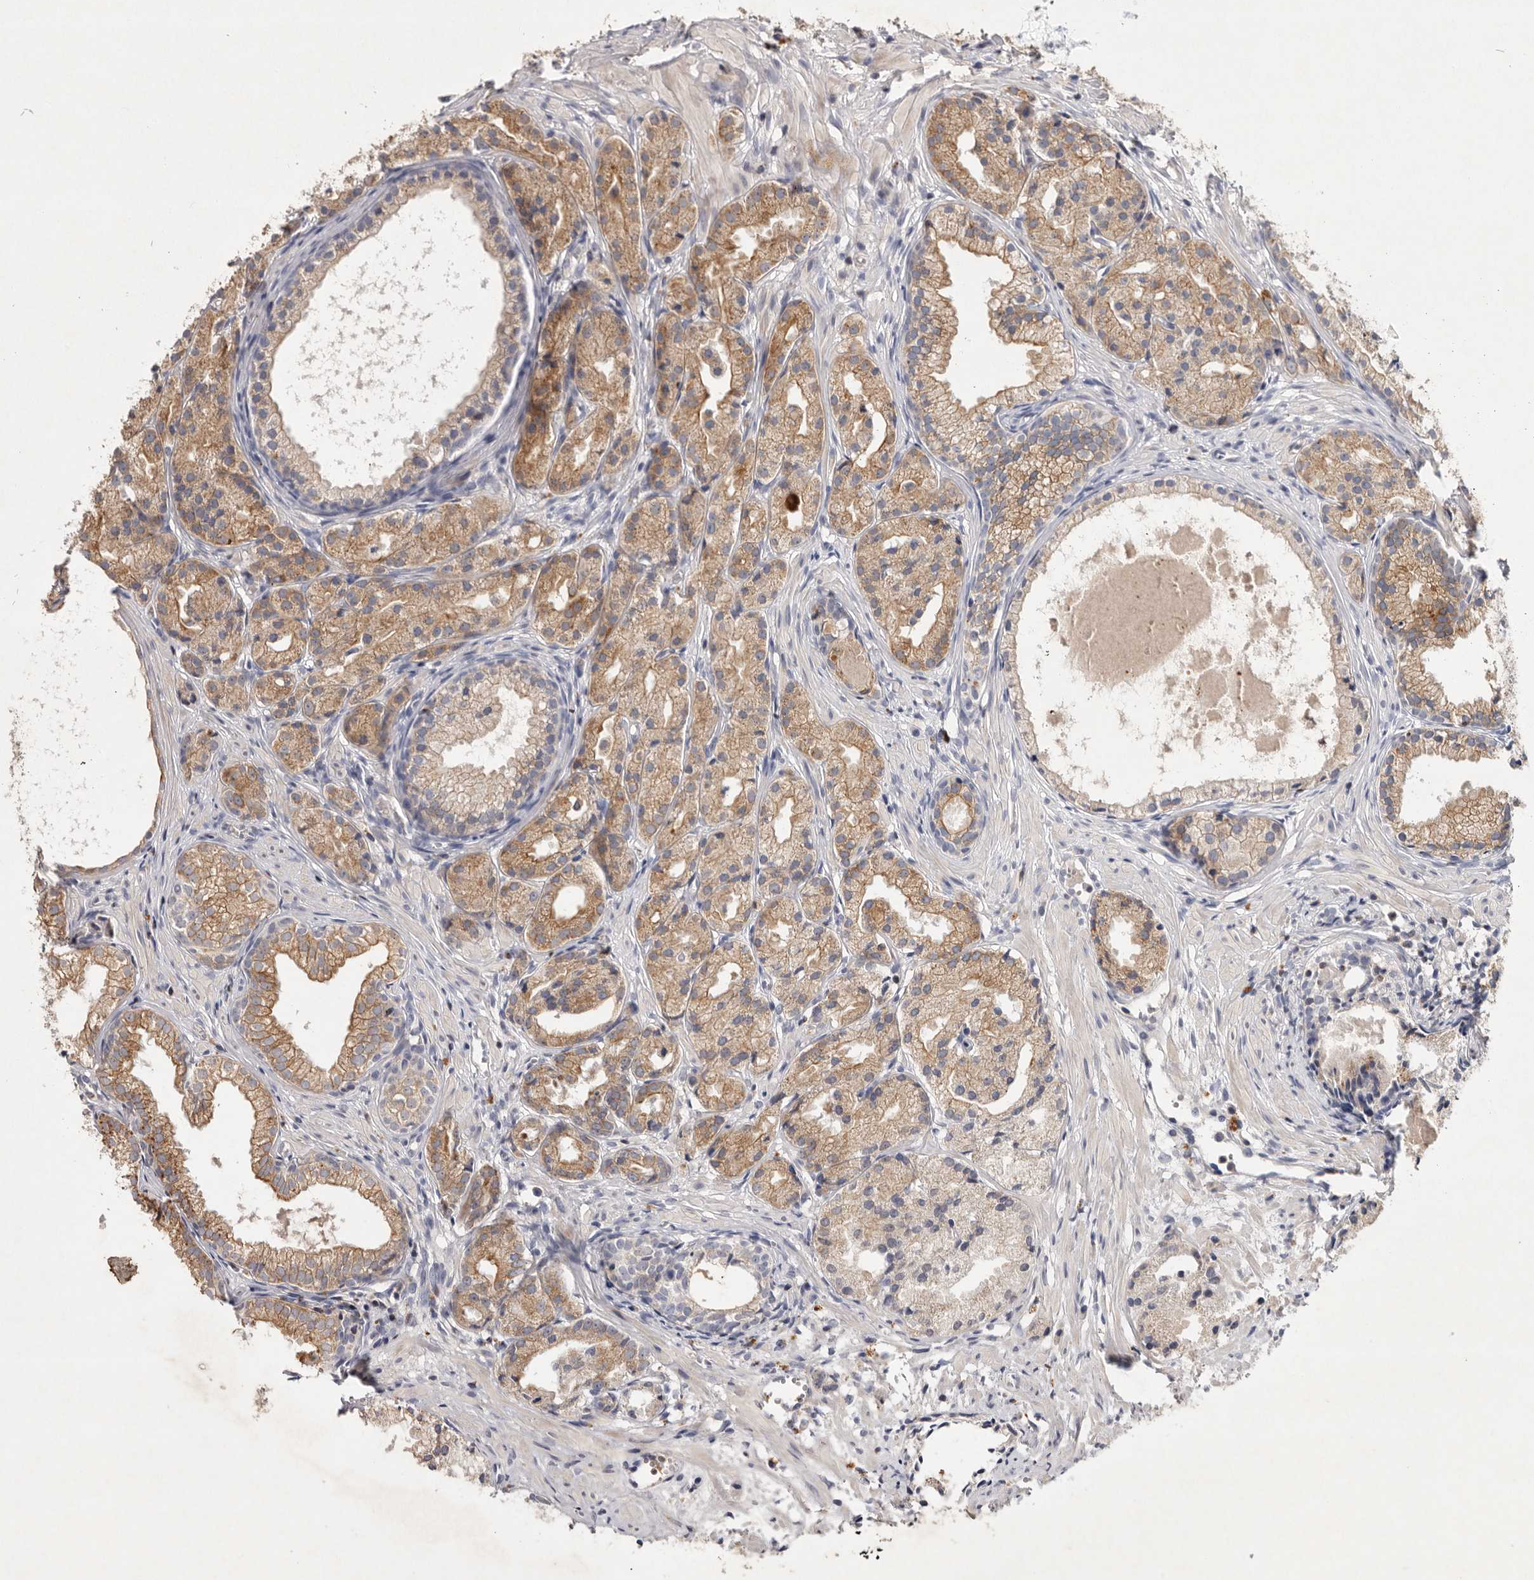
{"staining": {"intensity": "moderate", "quantity": "25%-75%", "location": "cytoplasmic/membranous"}, "tissue": "prostate cancer", "cell_type": "Tumor cells", "image_type": "cancer", "snomed": [{"axis": "morphology", "description": "Adenocarcinoma, Low grade"}, {"axis": "topography", "description": "Prostate"}], "caption": "Protein staining reveals moderate cytoplasmic/membranous staining in about 25%-75% of tumor cells in prostate cancer (adenocarcinoma (low-grade)).", "gene": "TNFSF14", "patient": {"sex": "male", "age": 88}}